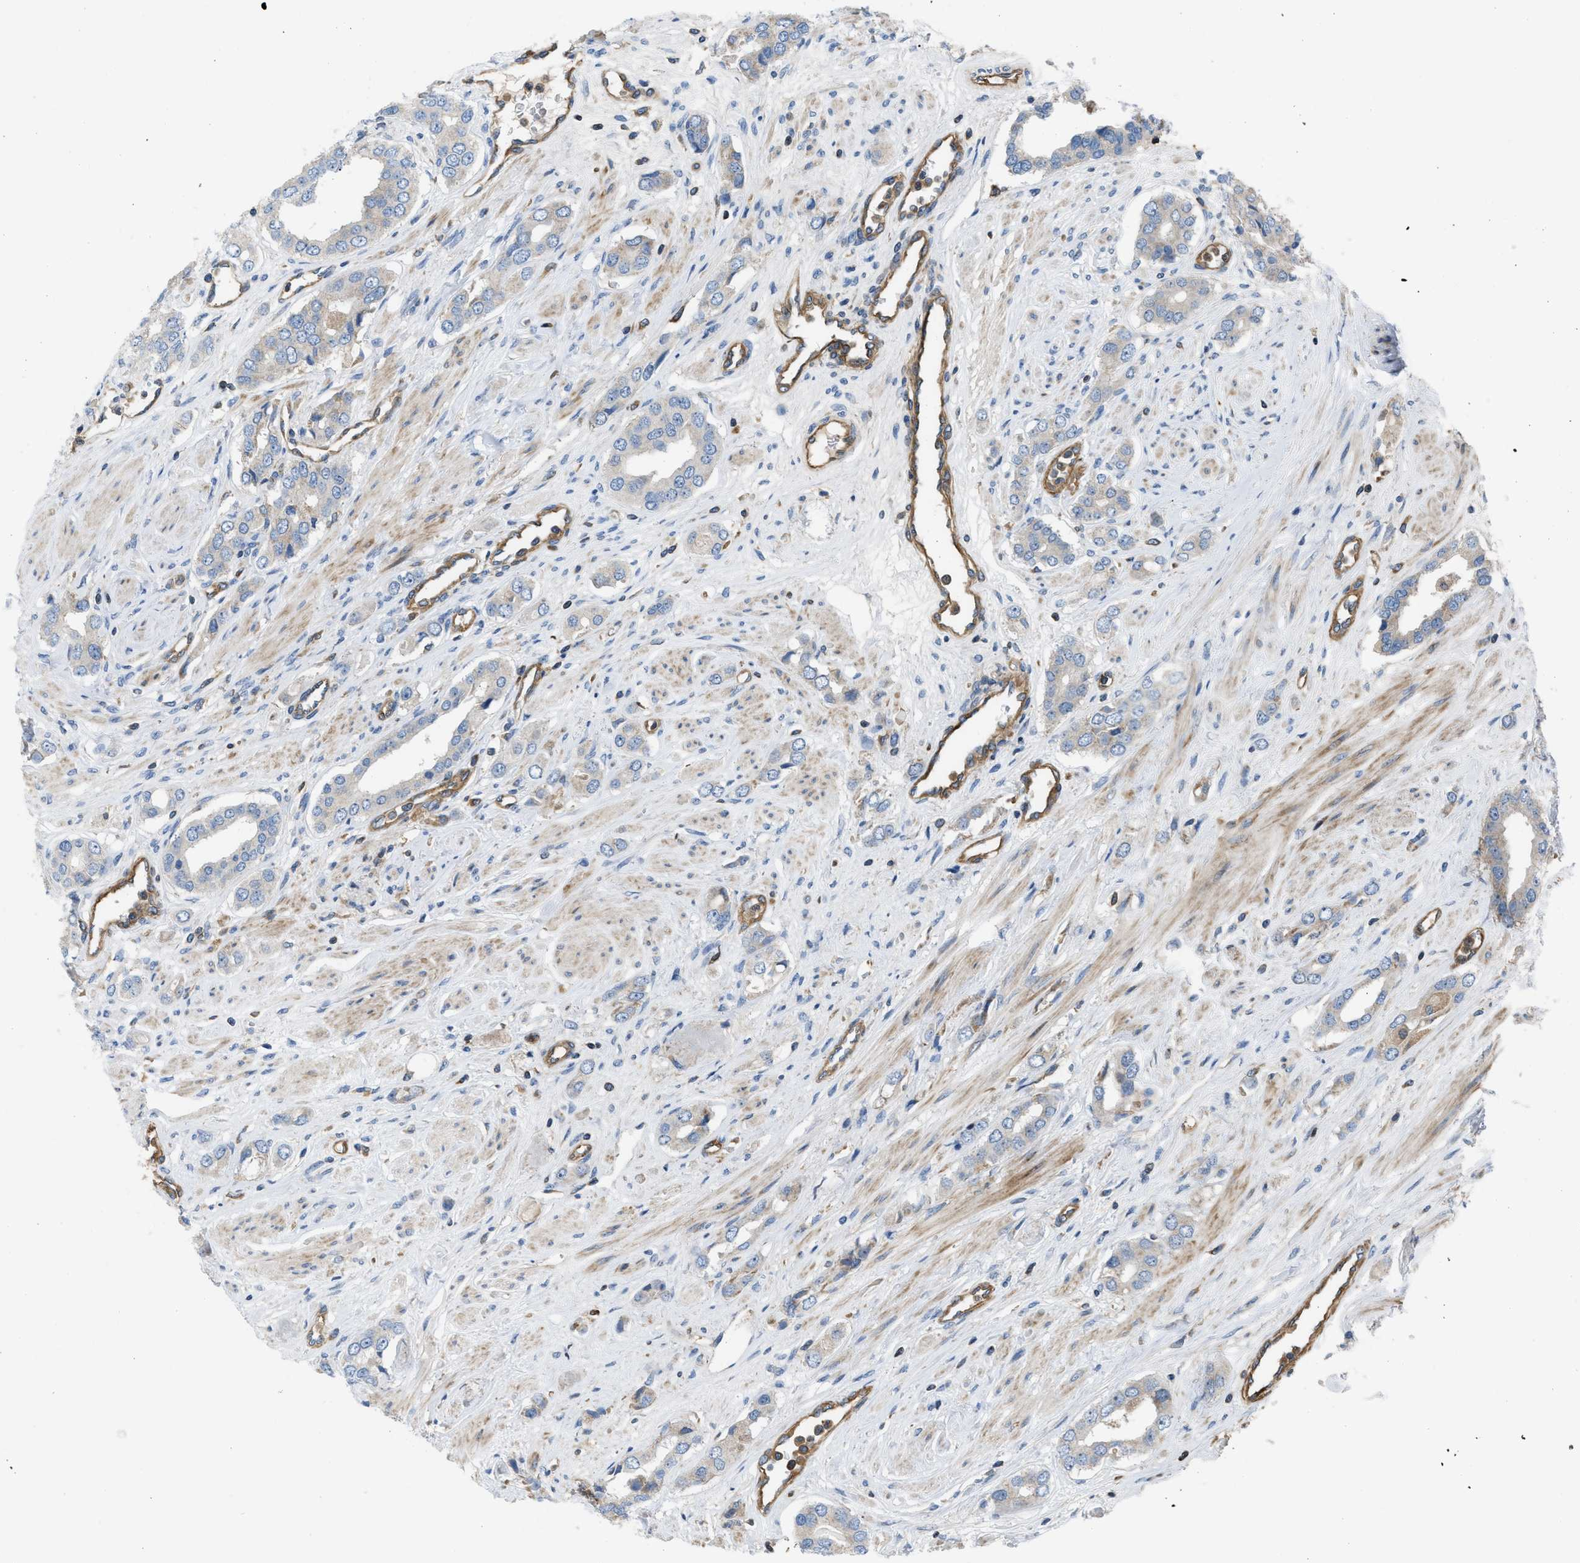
{"staining": {"intensity": "negative", "quantity": "none", "location": "none"}, "tissue": "prostate cancer", "cell_type": "Tumor cells", "image_type": "cancer", "snomed": [{"axis": "morphology", "description": "Adenocarcinoma, High grade"}, {"axis": "topography", "description": "Prostate"}], "caption": "High magnification brightfield microscopy of prostate cancer stained with DAB (brown) and counterstained with hematoxylin (blue): tumor cells show no significant expression. (DAB immunohistochemistry visualized using brightfield microscopy, high magnification).", "gene": "ATP2A3", "patient": {"sex": "male", "age": 52}}